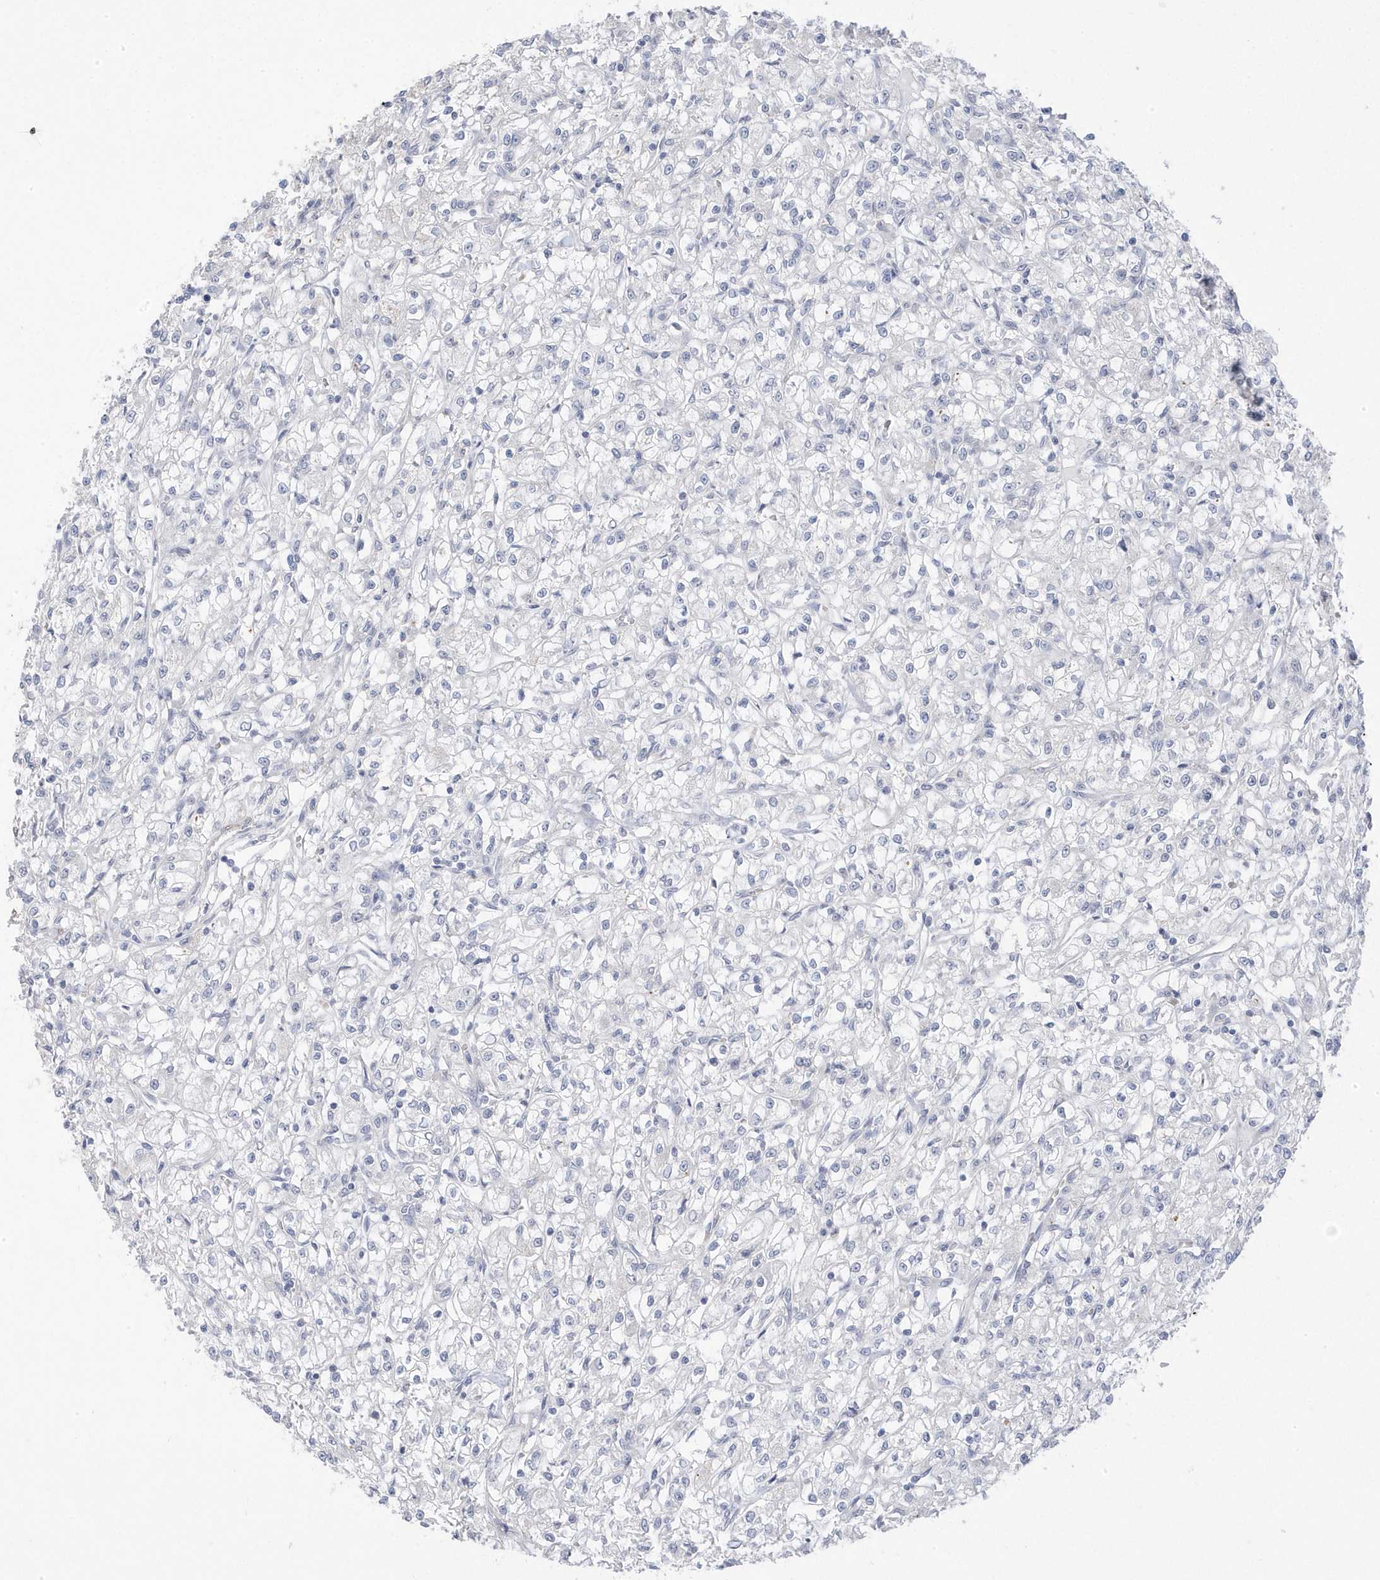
{"staining": {"intensity": "negative", "quantity": "none", "location": "none"}, "tissue": "renal cancer", "cell_type": "Tumor cells", "image_type": "cancer", "snomed": [{"axis": "morphology", "description": "Adenocarcinoma, NOS"}, {"axis": "topography", "description": "Kidney"}], "caption": "Tumor cells show no significant expression in renal cancer (adenocarcinoma).", "gene": "GTPBP6", "patient": {"sex": "female", "age": 59}}